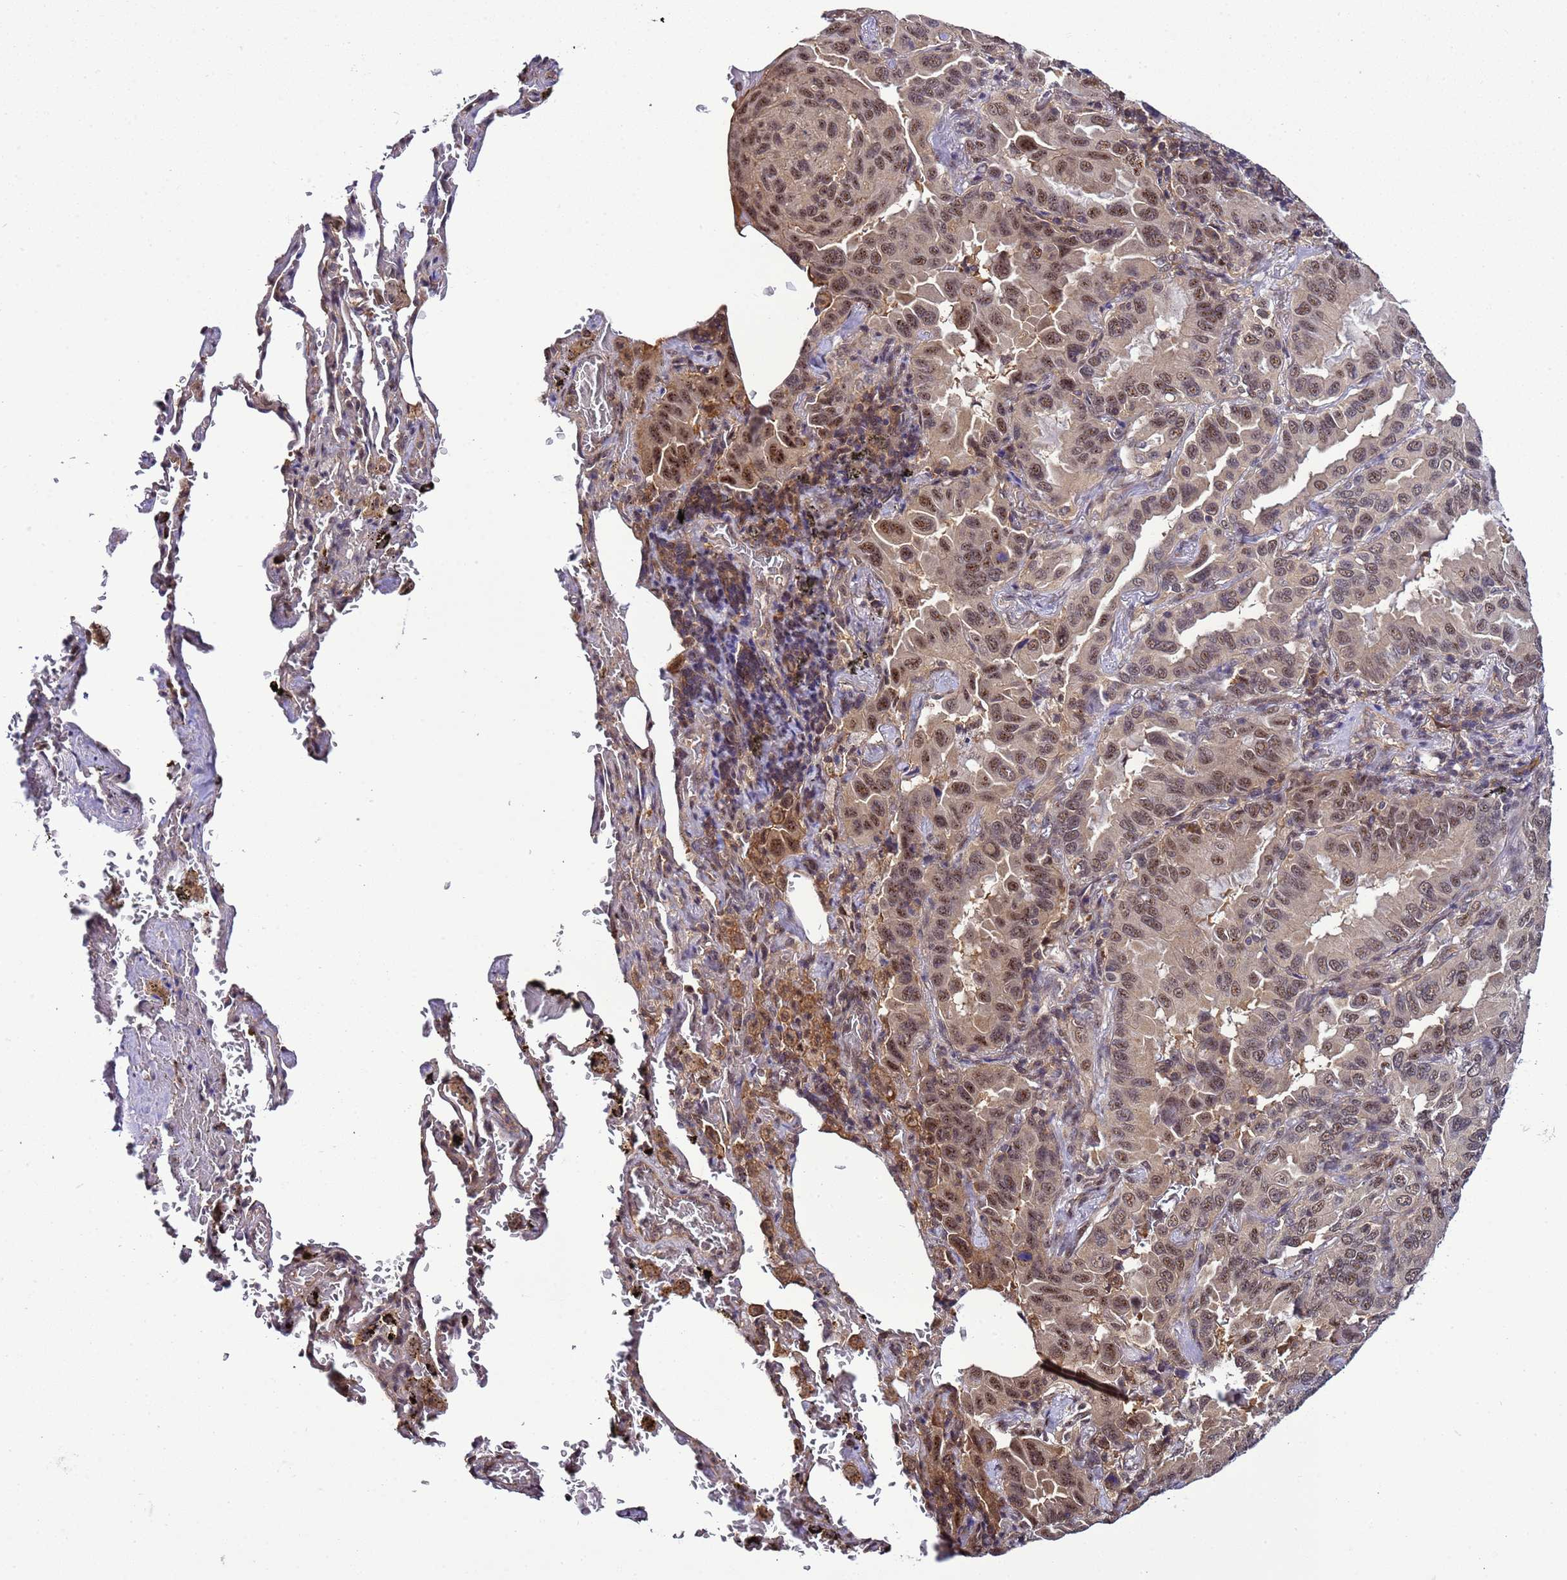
{"staining": {"intensity": "moderate", "quantity": ">75%", "location": "nuclear"}, "tissue": "lung cancer", "cell_type": "Tumor cells", "image_type": "cancer", "snomed": [{"axis": "morphology", "description": "Adenocarcinoma, NOS"}, {"axis": "topography", "description": "Lung"}], "caption": "Tumor cells display medium levels of moderate nuclear expression in about >75% of cells in human lung cancer (adenocarcinoma). (DAB IHC with brightfield microscopy, high magnification).", "gene": "GEN1", "patient": {"sex": "male", "age": 64}}